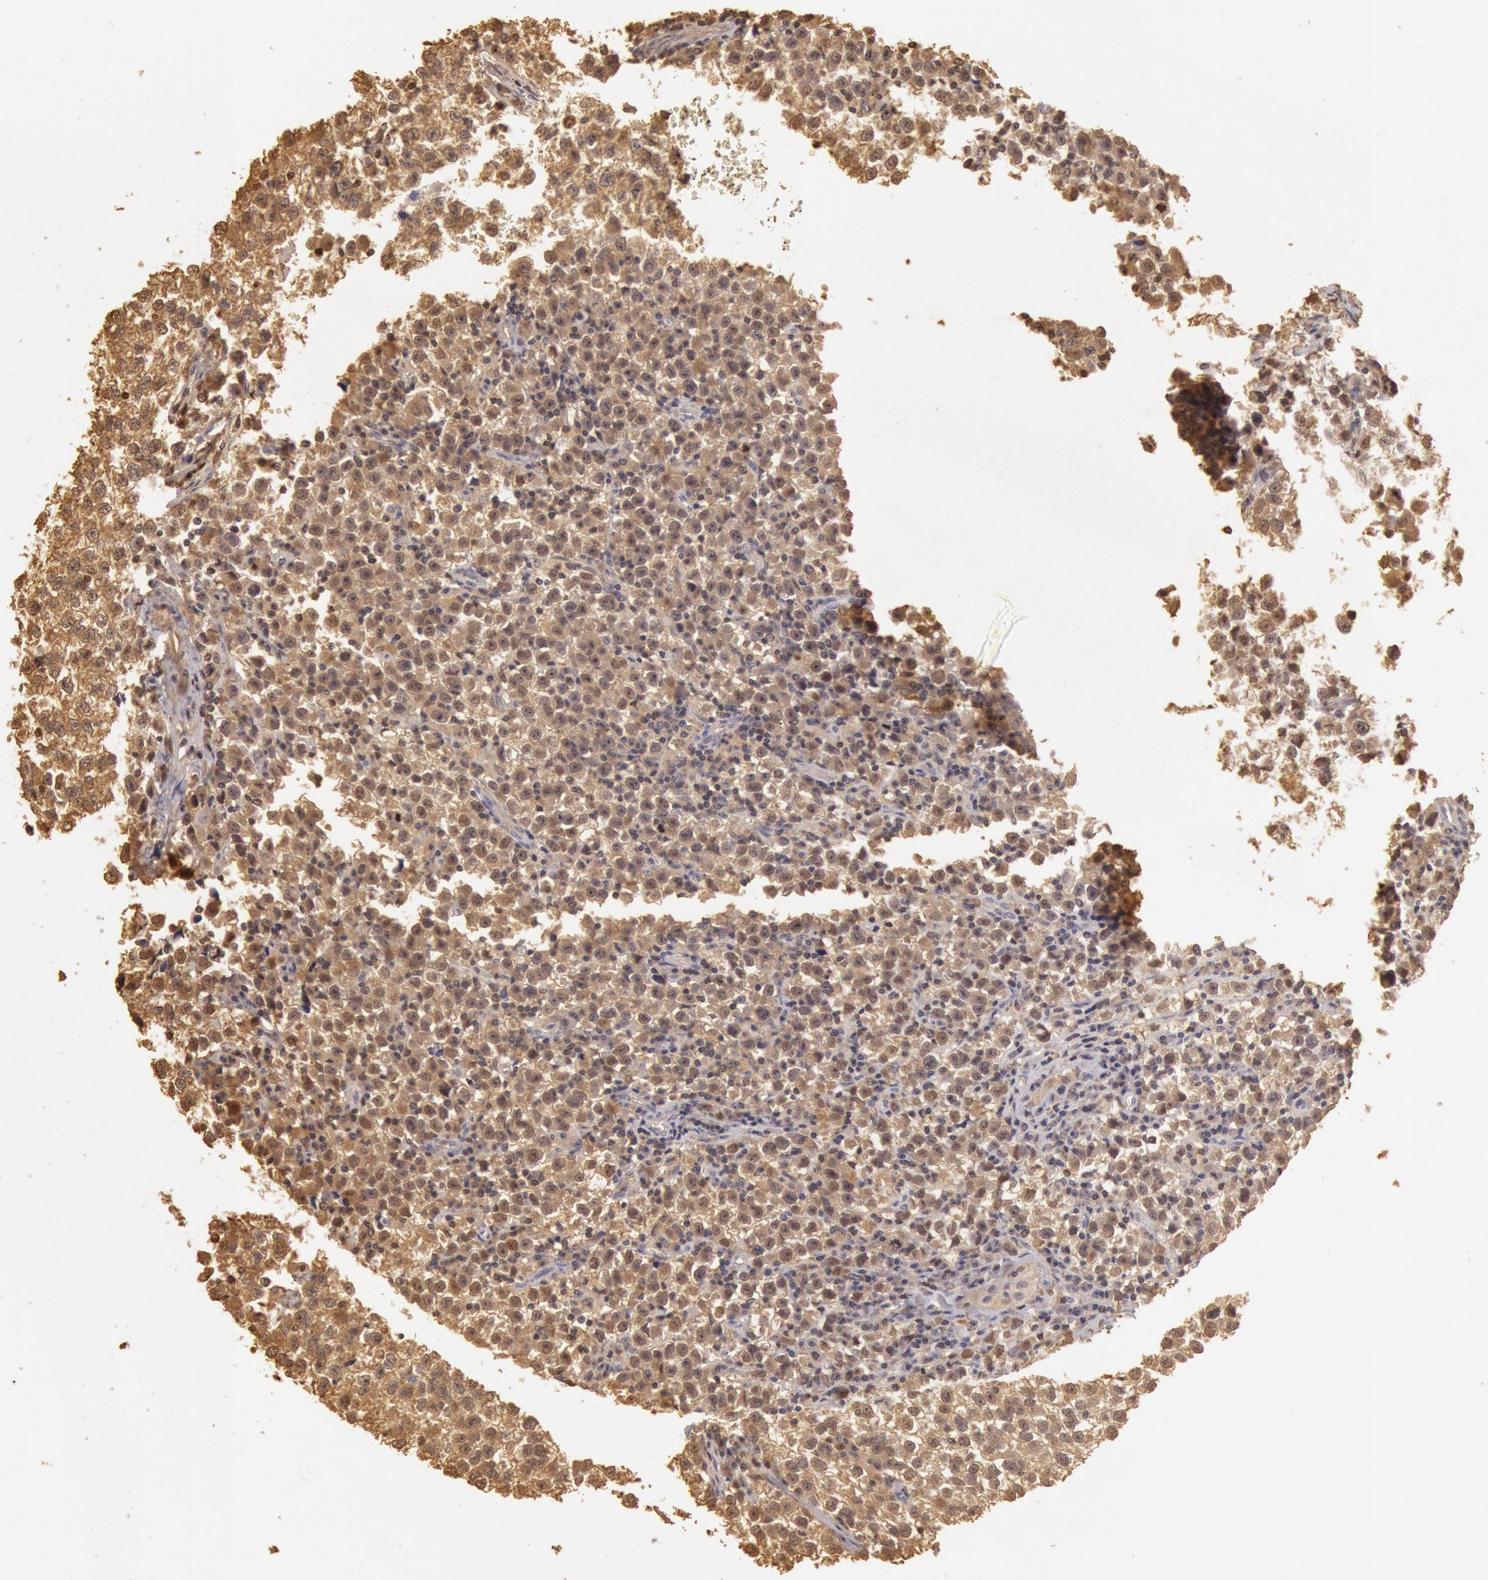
{"staining": {"intensity": "moderate", "quantity": ">75%", "location": "cytoplasmic/membranous,nuclear"}, "tissue": "testis cancer", "cell_type": "Tumor cells", "image_type": "cancer", "snomed": [{"axis": "morphology", "description": "Seminoma, NOS"}, {"axis": "topography", "description": "Testis"}], "caption": "Immunohistochemical staining of testis seminoma shows medium levels of moderate cytoplasmic/membranous and nuclear protein staining in about >75% of tumor cells.", "gene": "SOD1", "patient": {"sex": "male", "age": 35}}